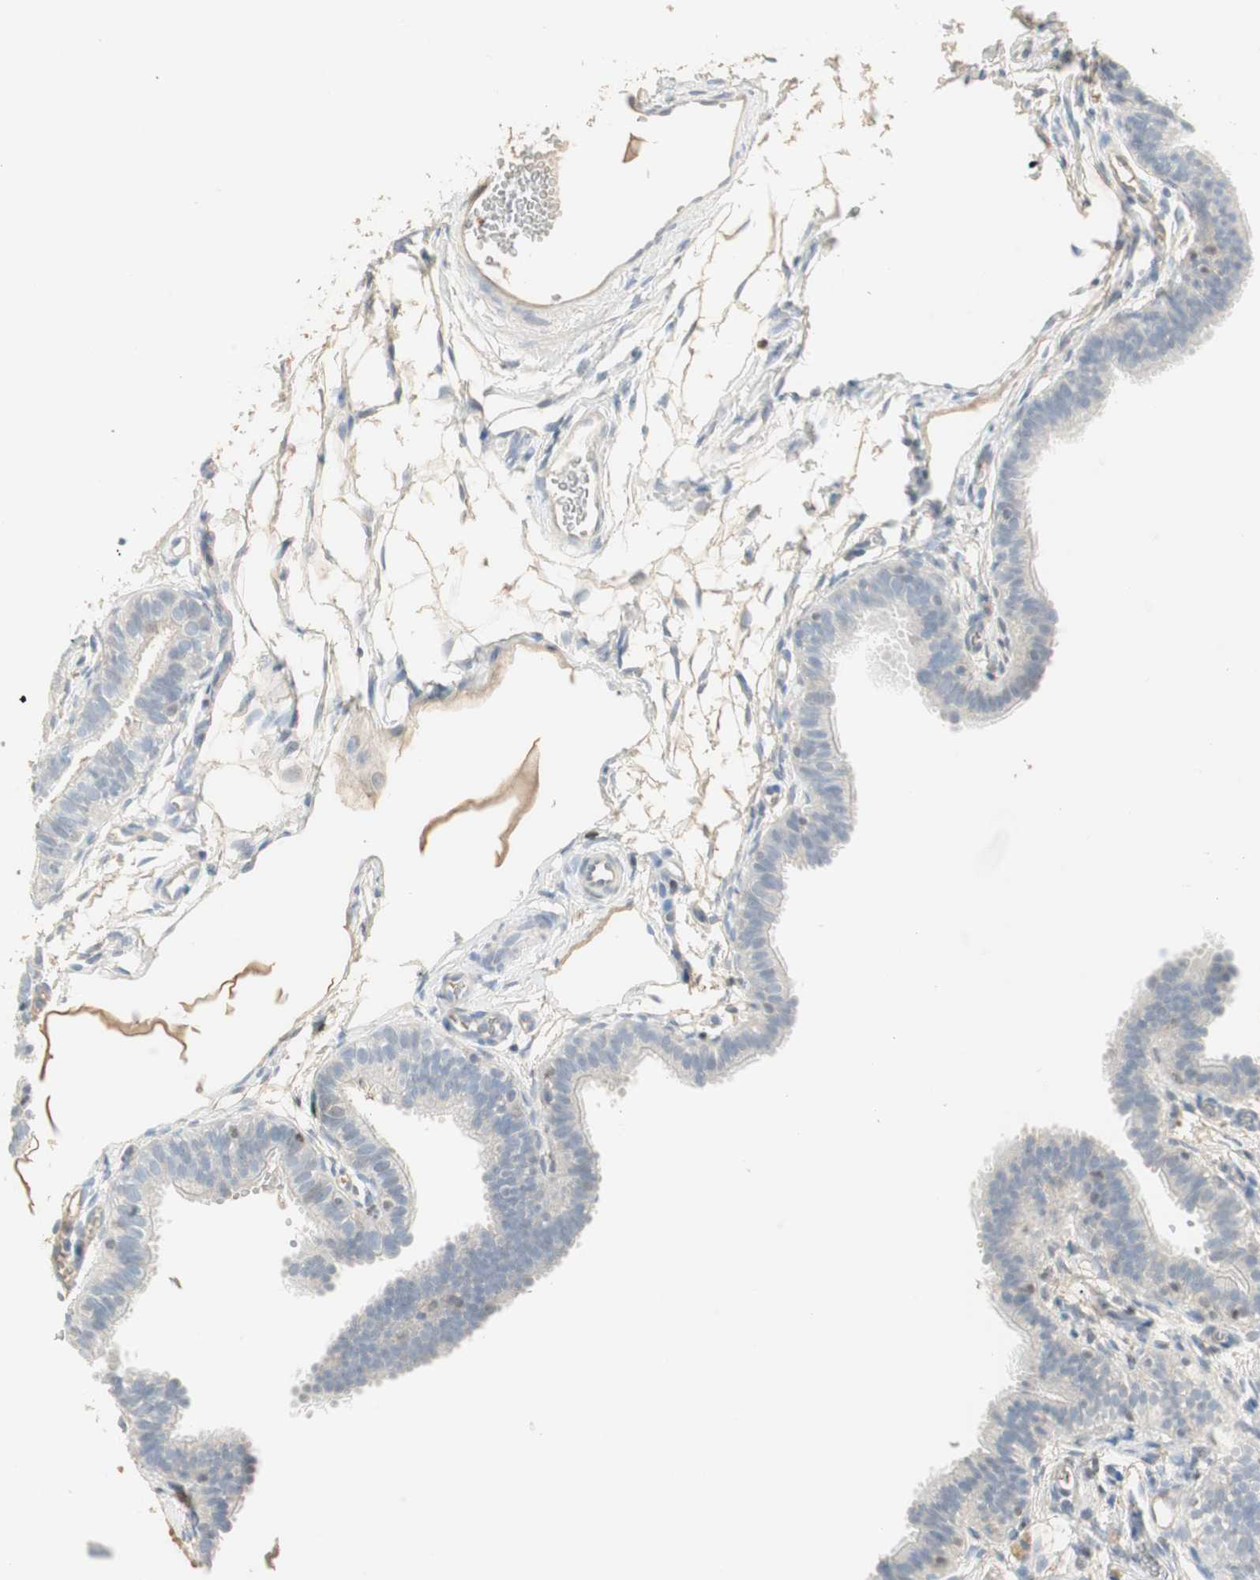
{"staining": {"intensity": "weak", "quantity": "<25%", "location": "cytoplasmic/membranous"}, "tissue": "fallopian tube", "cell_type": "Glandular cells", "image_type": "normal", "snomed": [{"axis": "morphology", "description": "Normal tissue, NOS"}, {"axis": "topography", "description": "Fallopian tube"}, {"axis": "topography", "description": "Placenta"}], "caption": "A micrograph of human fallopian tube is negative for staining in glandular cells. (DAB immunohistochemistry (IHC) visualized using brightfield microscopy, high magnification).", "gene": "RUNX2", "patient": {"sex": "female", "age": 34}}